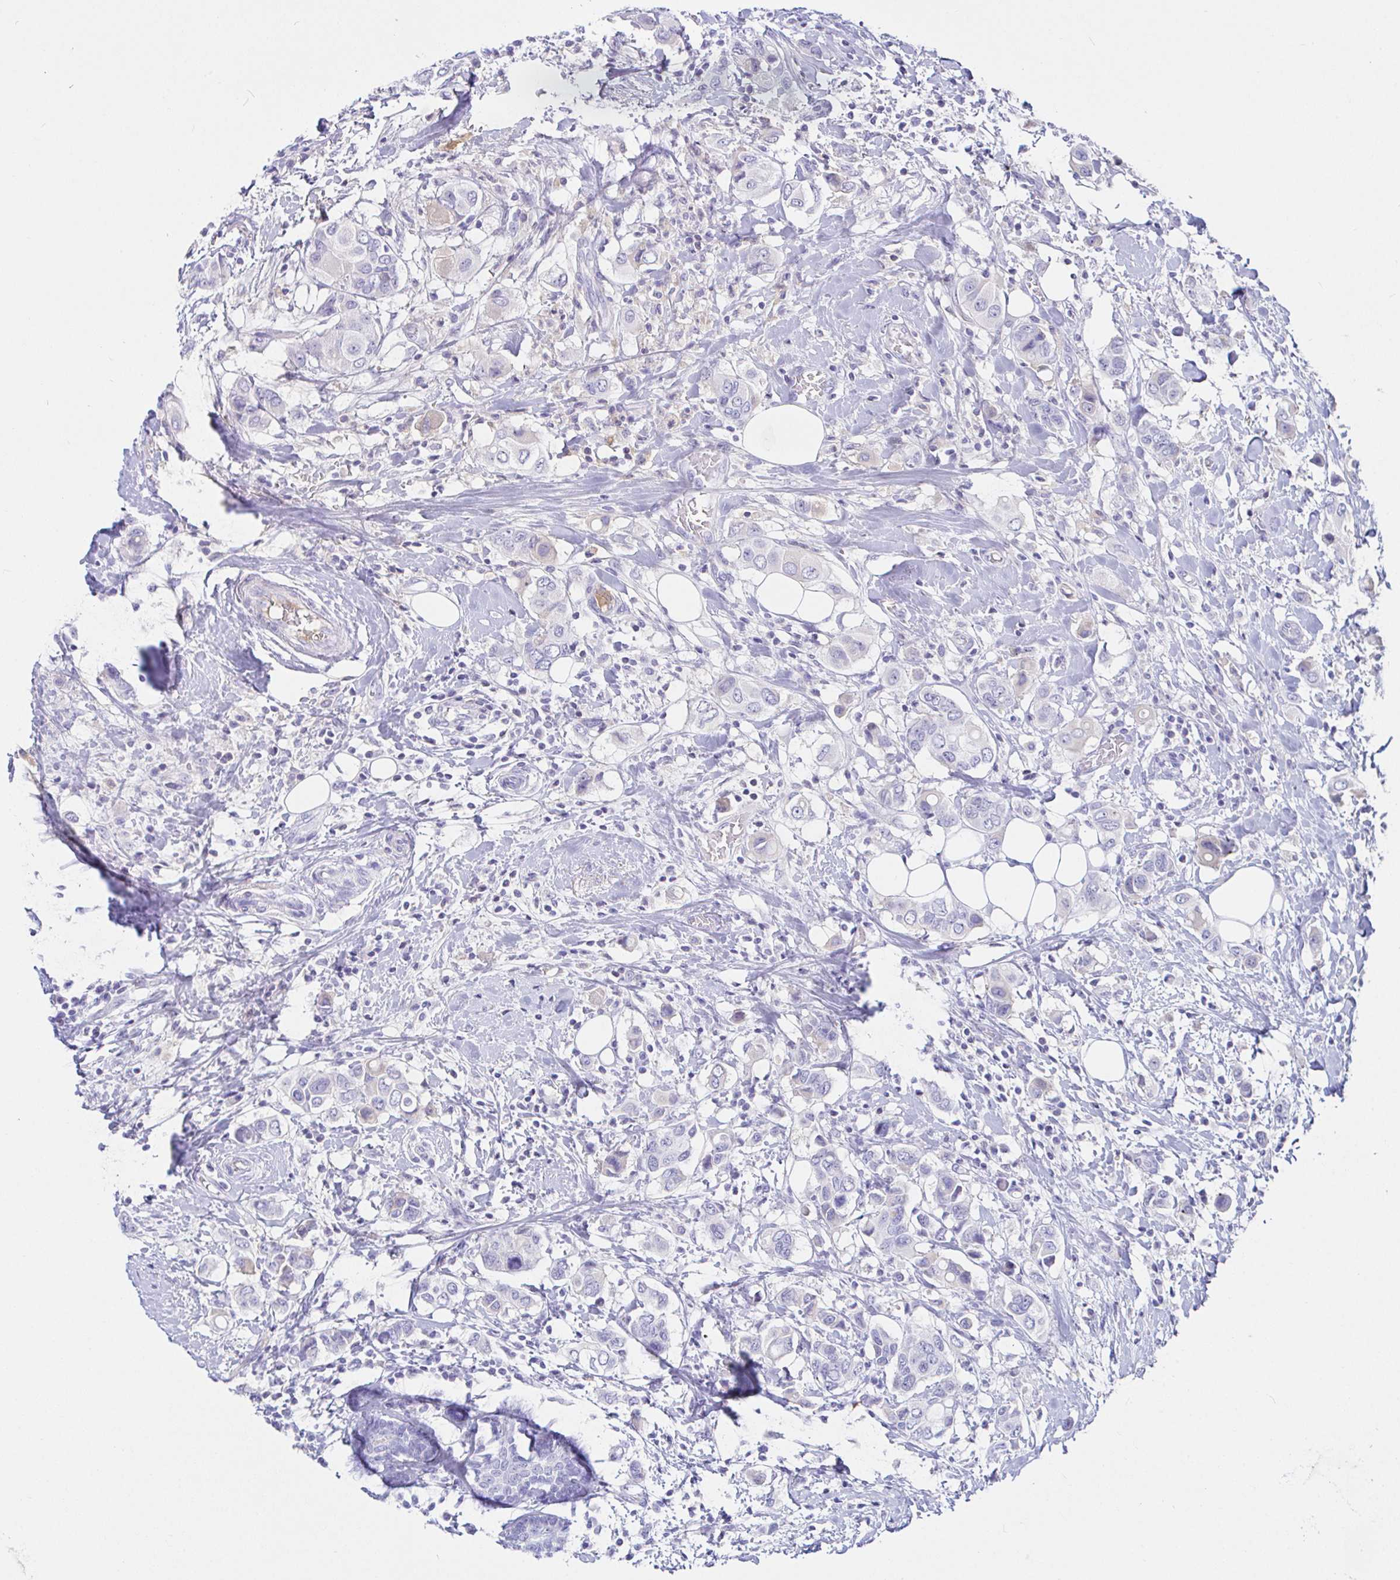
{"staining": {"intensity": "negative", "quantity": "none", "location": "none"}, "tissue": "breast cancer", "cell_type": "Tumor cells", "image_type": "cancer", "snomed": [{"axis": "morphology", "description": "Lobular carcinoma"}, {"axis": "topography", "description": "Breast"}], "caption": "This is an immunohistochemistry (IHC) image of human breast cancer (lobular carcinoma). There is no staining in tumor cells.", "gene": "SAA4", "patient": {"sex": "female", "age": 51}}